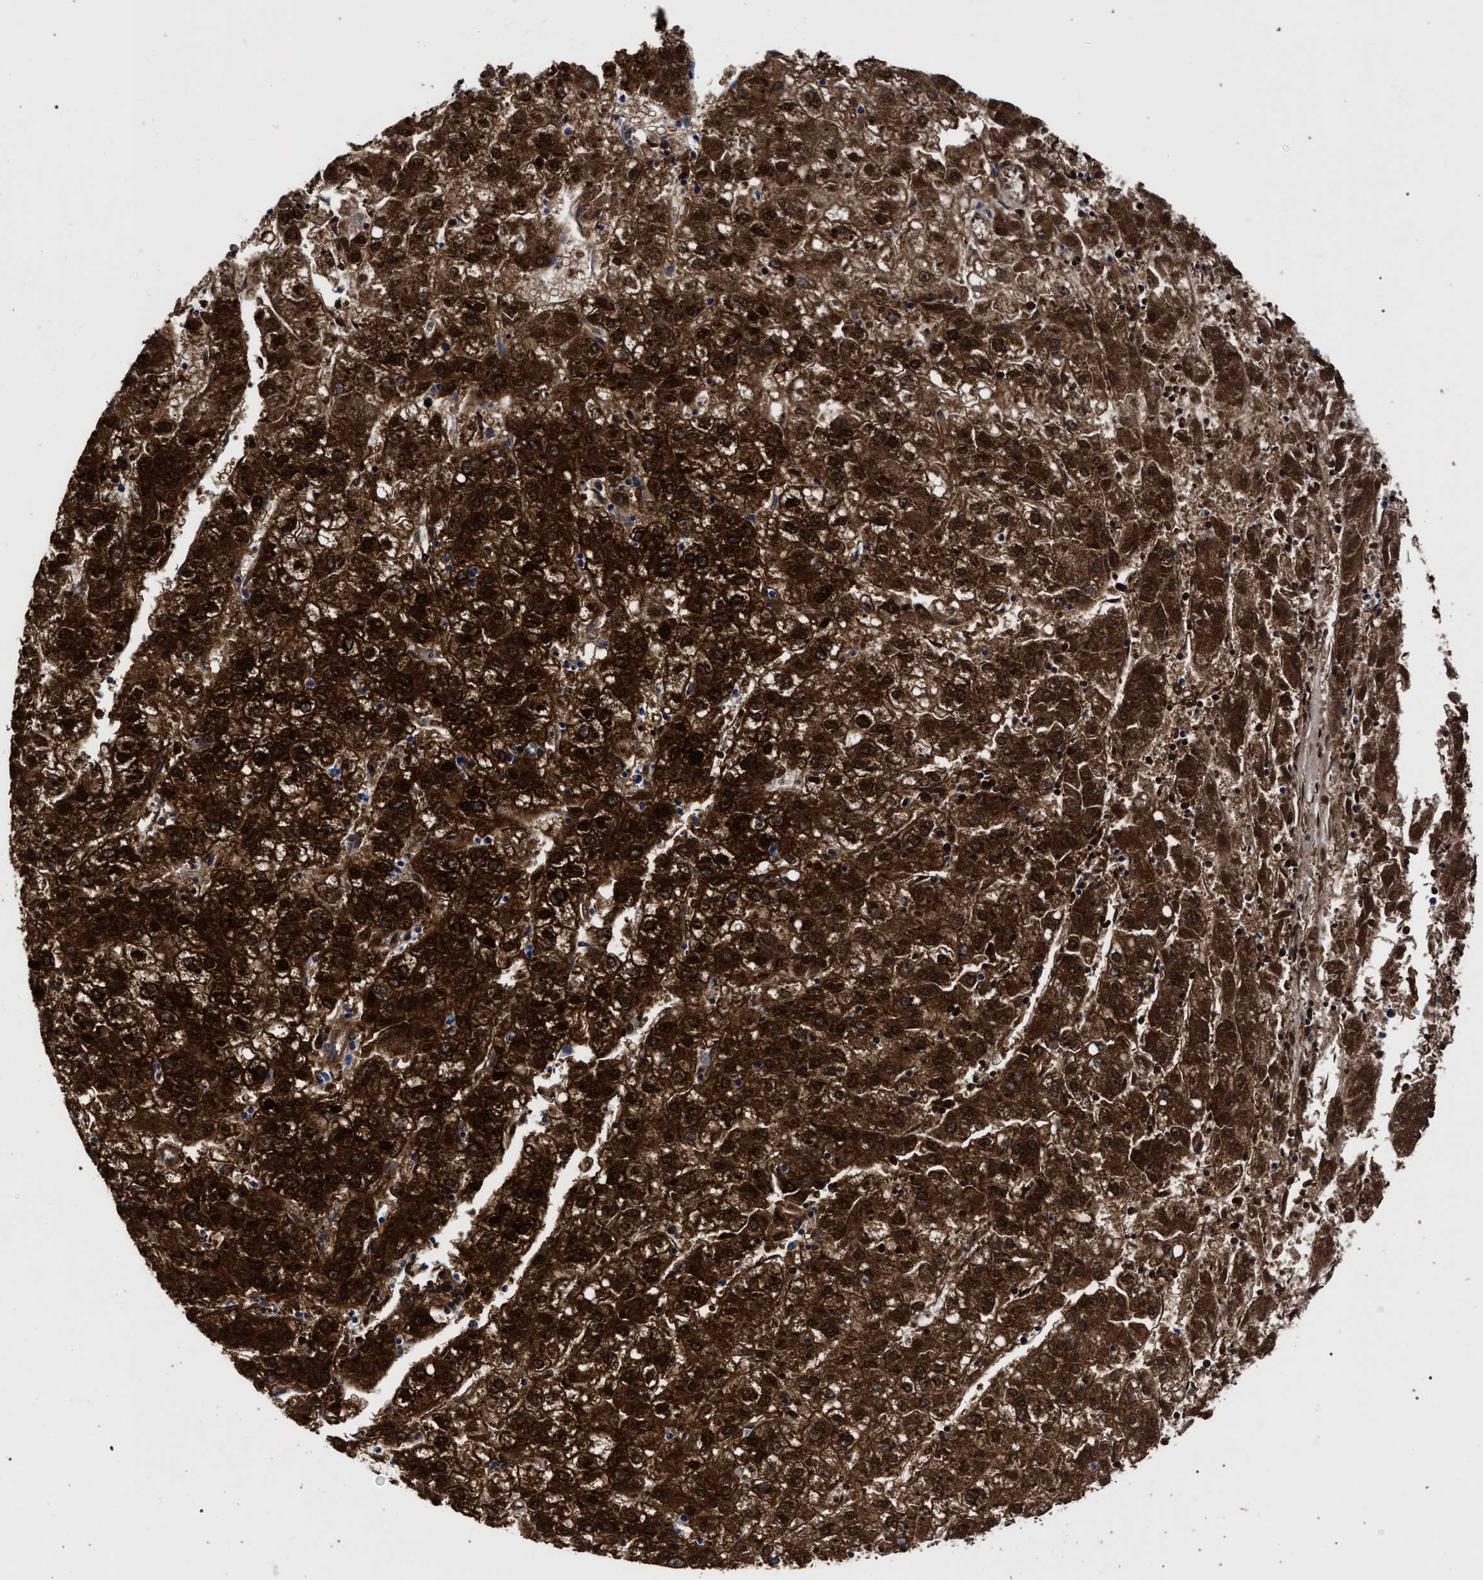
{"staining": {"intensity": "strong", "quantity": ">75%", "location": "cytoplasmic/membranous,nuclear"}, "tissue": "liver cancer", "cell_type": "Tumor cells", "image_type": "cancer", "snomed": [{"axis": "morphology", "description": "Carcinoma, Hepatocellular, NOS"}, {"axis": "topography", "description": "Liver"}], "caption": "Protein expression analysis of human liver hepatocellular carcinoma reveals strong cytoplasmic/membranous and nuclear positivity in about >75% of tumor cells.", "gene": "ZNF462", "patient": {"sex": "male", "age": 72}}